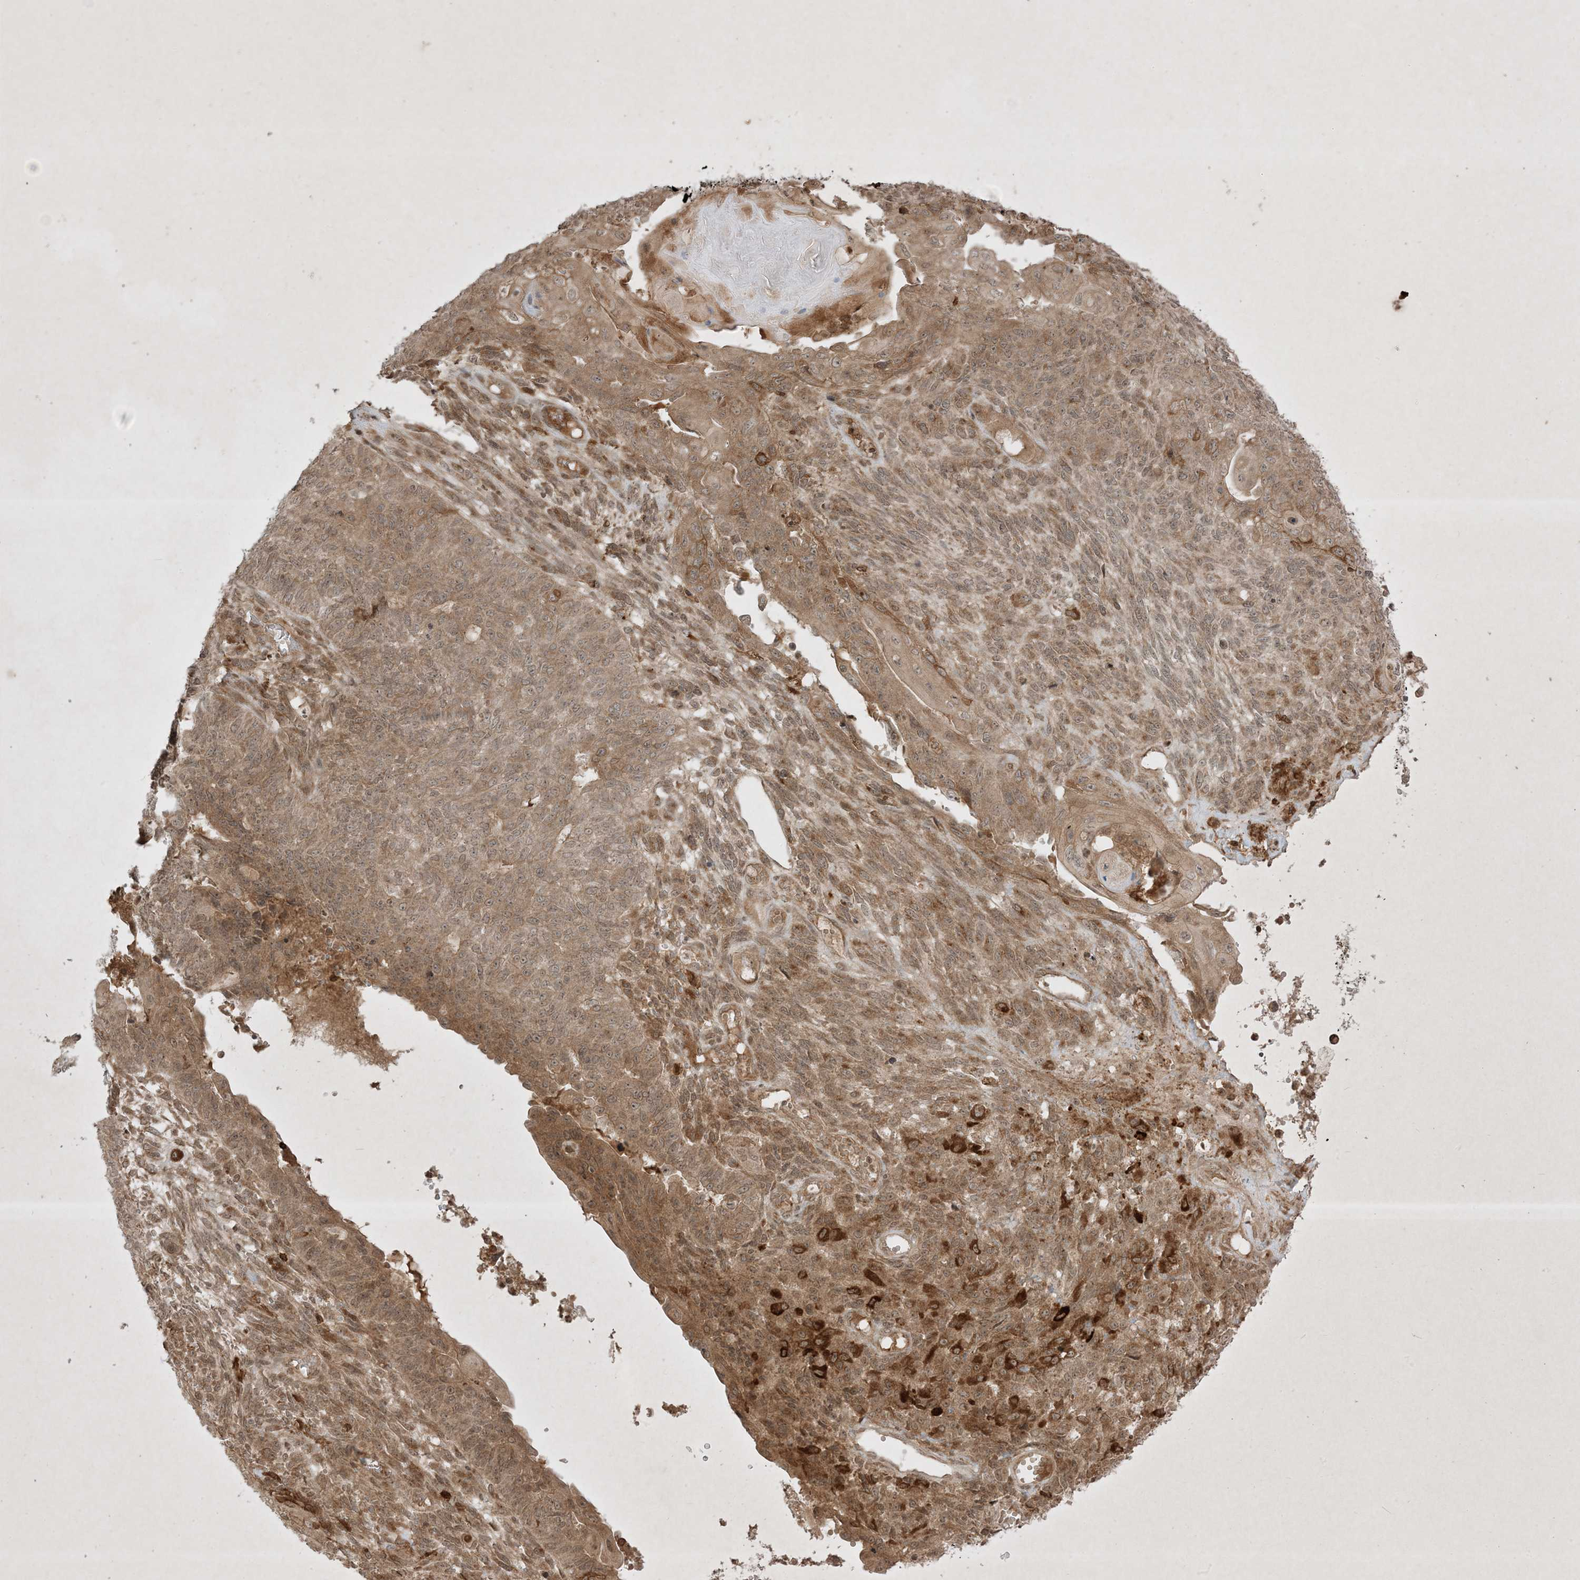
{"staining": {"intensity": "weak", "quantity": ">75%", "location": "cytoplasmic/membranous,nuclear"}, "tissue": "endometrial cancer", "cell_type": "Tumor cells", "image_type": "cancer", "snomed": [{"axis": "morphology", "description": "Adenocarcinoma, NOS"}, {"axis": "topography", "description": "Endometrium"}], "caption": "IHC (DAB) staining of endometrial cancer demonstrates weak cytoplasmic/membranous and nuclear protein expression in approximately >75% of tumor cells. The staining was performed using DAB, with brown indicating positive protein expression. Nuclei are stained blue with hematoxylin.", "gene": "PTK6", "patient": {"sex": "female", "age": 32}}